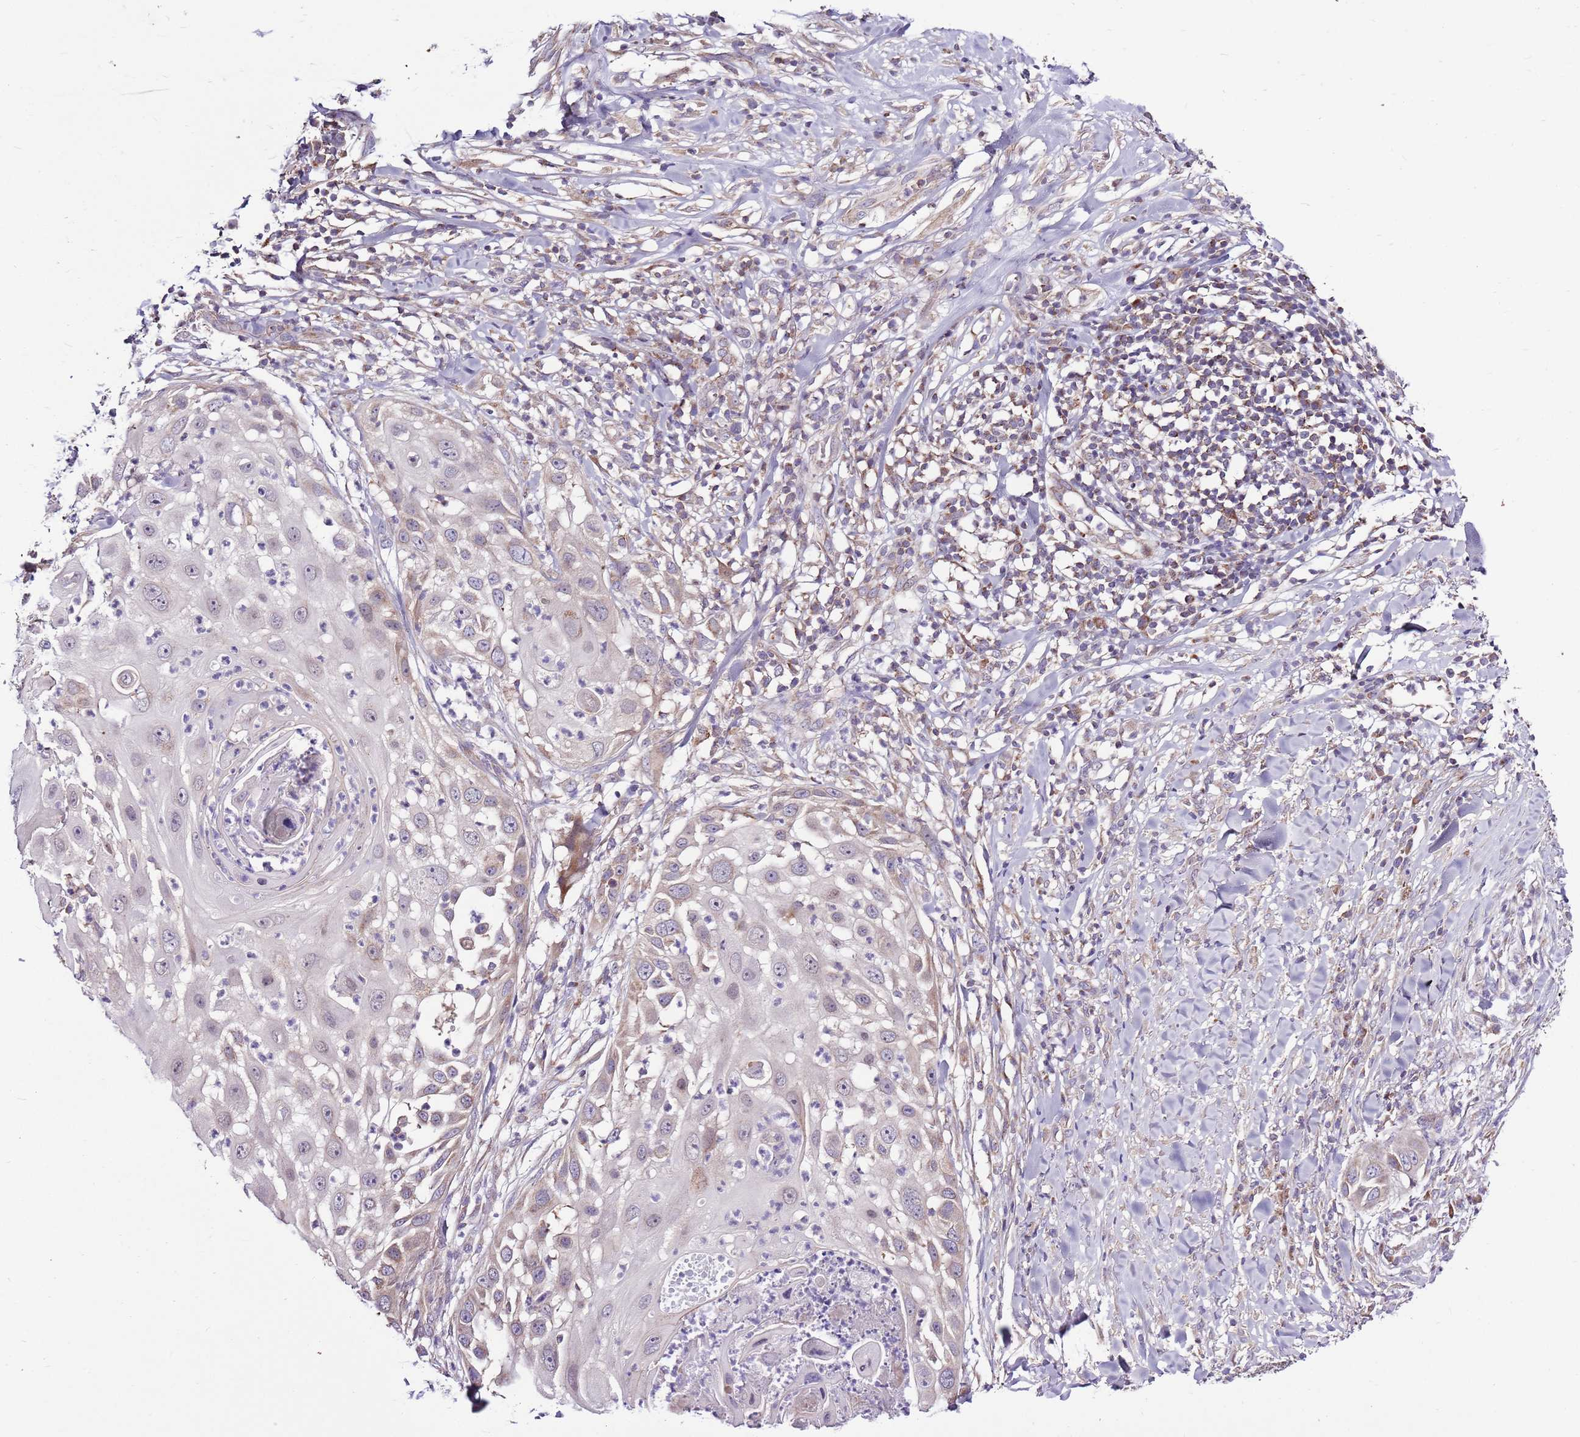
{"staining": {"intensity": "weak", "quantity": "<25%", "location": "cytoplasmic/membranous"}, "tissue": "skin cancer", "cell_type": "Tumor cells", "image_type": "cancer", "snomed": [{"axis": "morphology", "description": "Squamous cell carcinoma, NOS"}, {"axis": "topography", "description": "Skin"}], "caption": "DAB (3,3'-diaminobenzidine) immunohistochemical staining of human skin squamous cell carcinoma shows no significant positivity in tumor cells. (Immunohistochemistry, brightfield microscopy, high magnification).", "gene": "SMG1", "patient": {"sex": "female", "age": 44}}